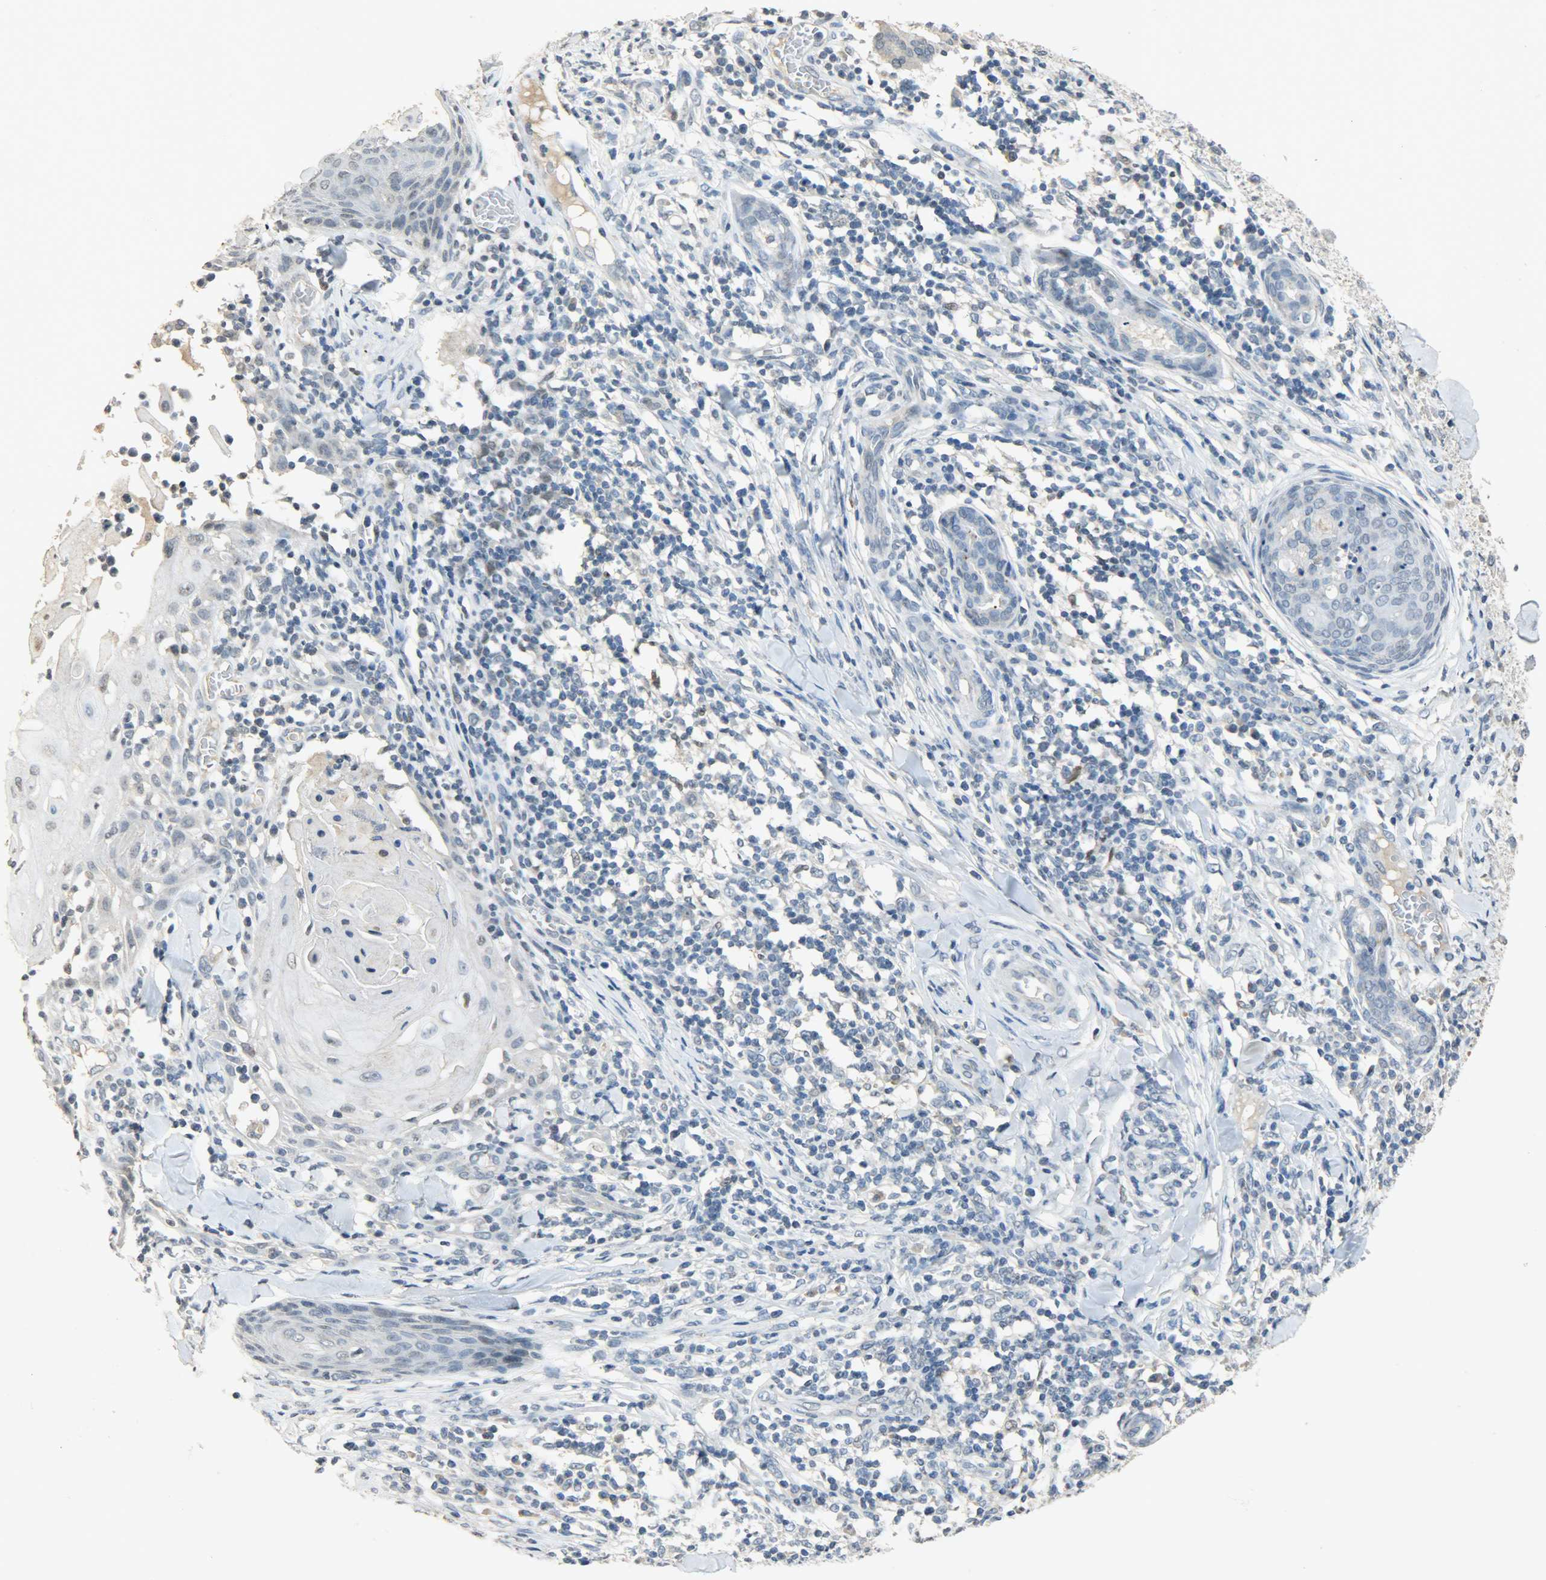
{"staining": {"intensity": "negative", "quantity": "none", "location": "none"}, "tissue": "skin cancer", "cell_type": "Tumor cells", "image_type": "cancer", "snomed": [{"axis": "morphology", "description": "Squamous cell carcinoma, NOS"}, {"axis": "topography", "description": "Skin"}], "caption": "A high-resolution photomicrograph shows immunohistochemistry (IHC) staining of skin cancer, which displays no significant positivity in tumor cells. (DAB immunohistochemistry (IHC) visualized using brightfield microscopy, high magnification).", "gene": "DNAJB6", "patient": {"sex": "male", "age": 24}}